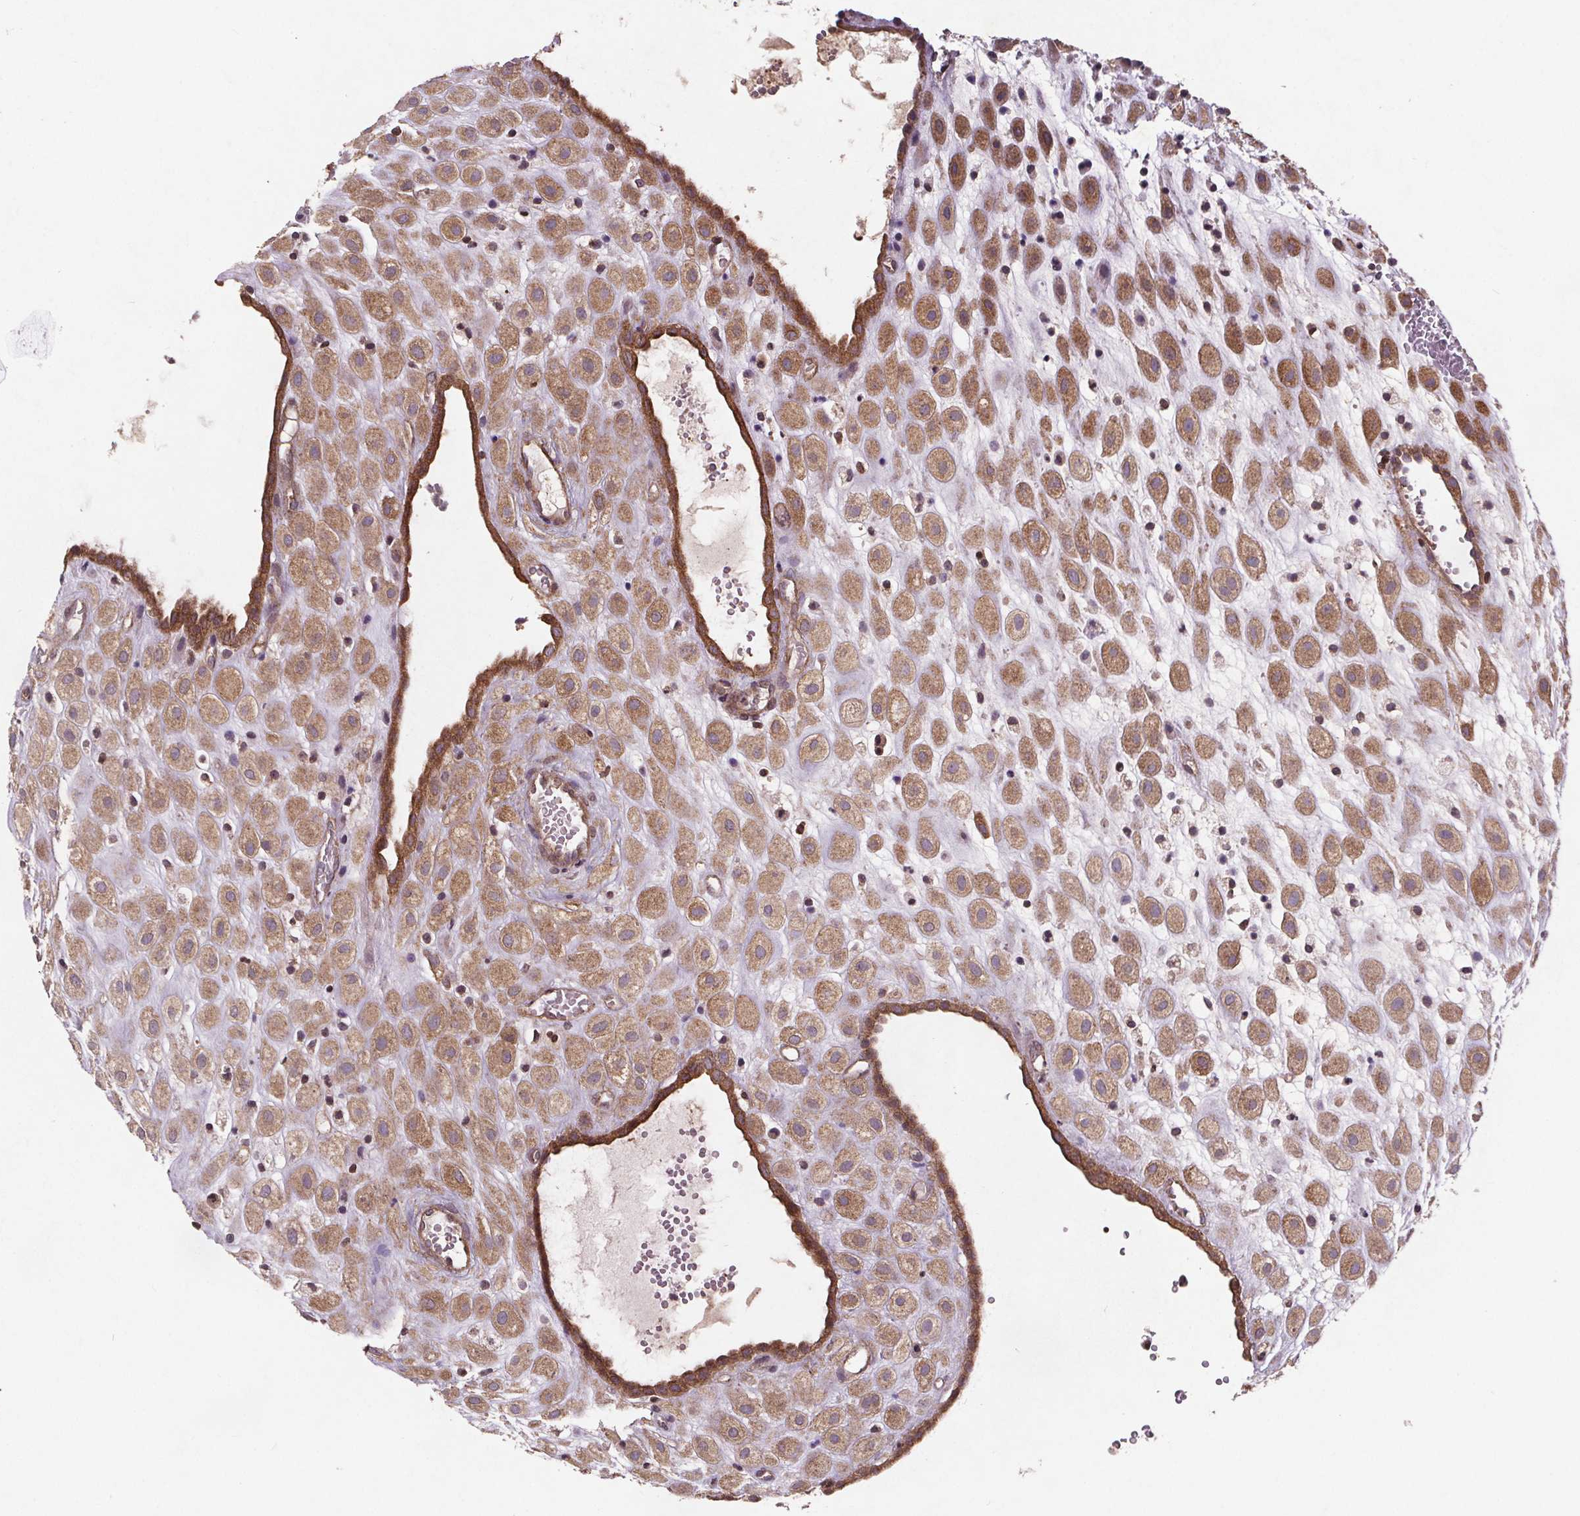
{"staining": {"intensity": "moderate", "quantity": ">75%", "location": "cytoplasmic/membranous"}, "tissue": "placenta", "cell_type": "Decidual cells", "image_type": "normal", "snomed": [{"axis": "morphology", "description": "Normal tissue, NOS"}, {"axis": "topography", "description": "Placenta"}], "caption": "Protein staining exhibits moderate cytoplasmic/membranous expression in approximately >75% of decidual cells in benign placenta.", "gene": "STRN3", "patient": {"sex": "female", "age": 24}}